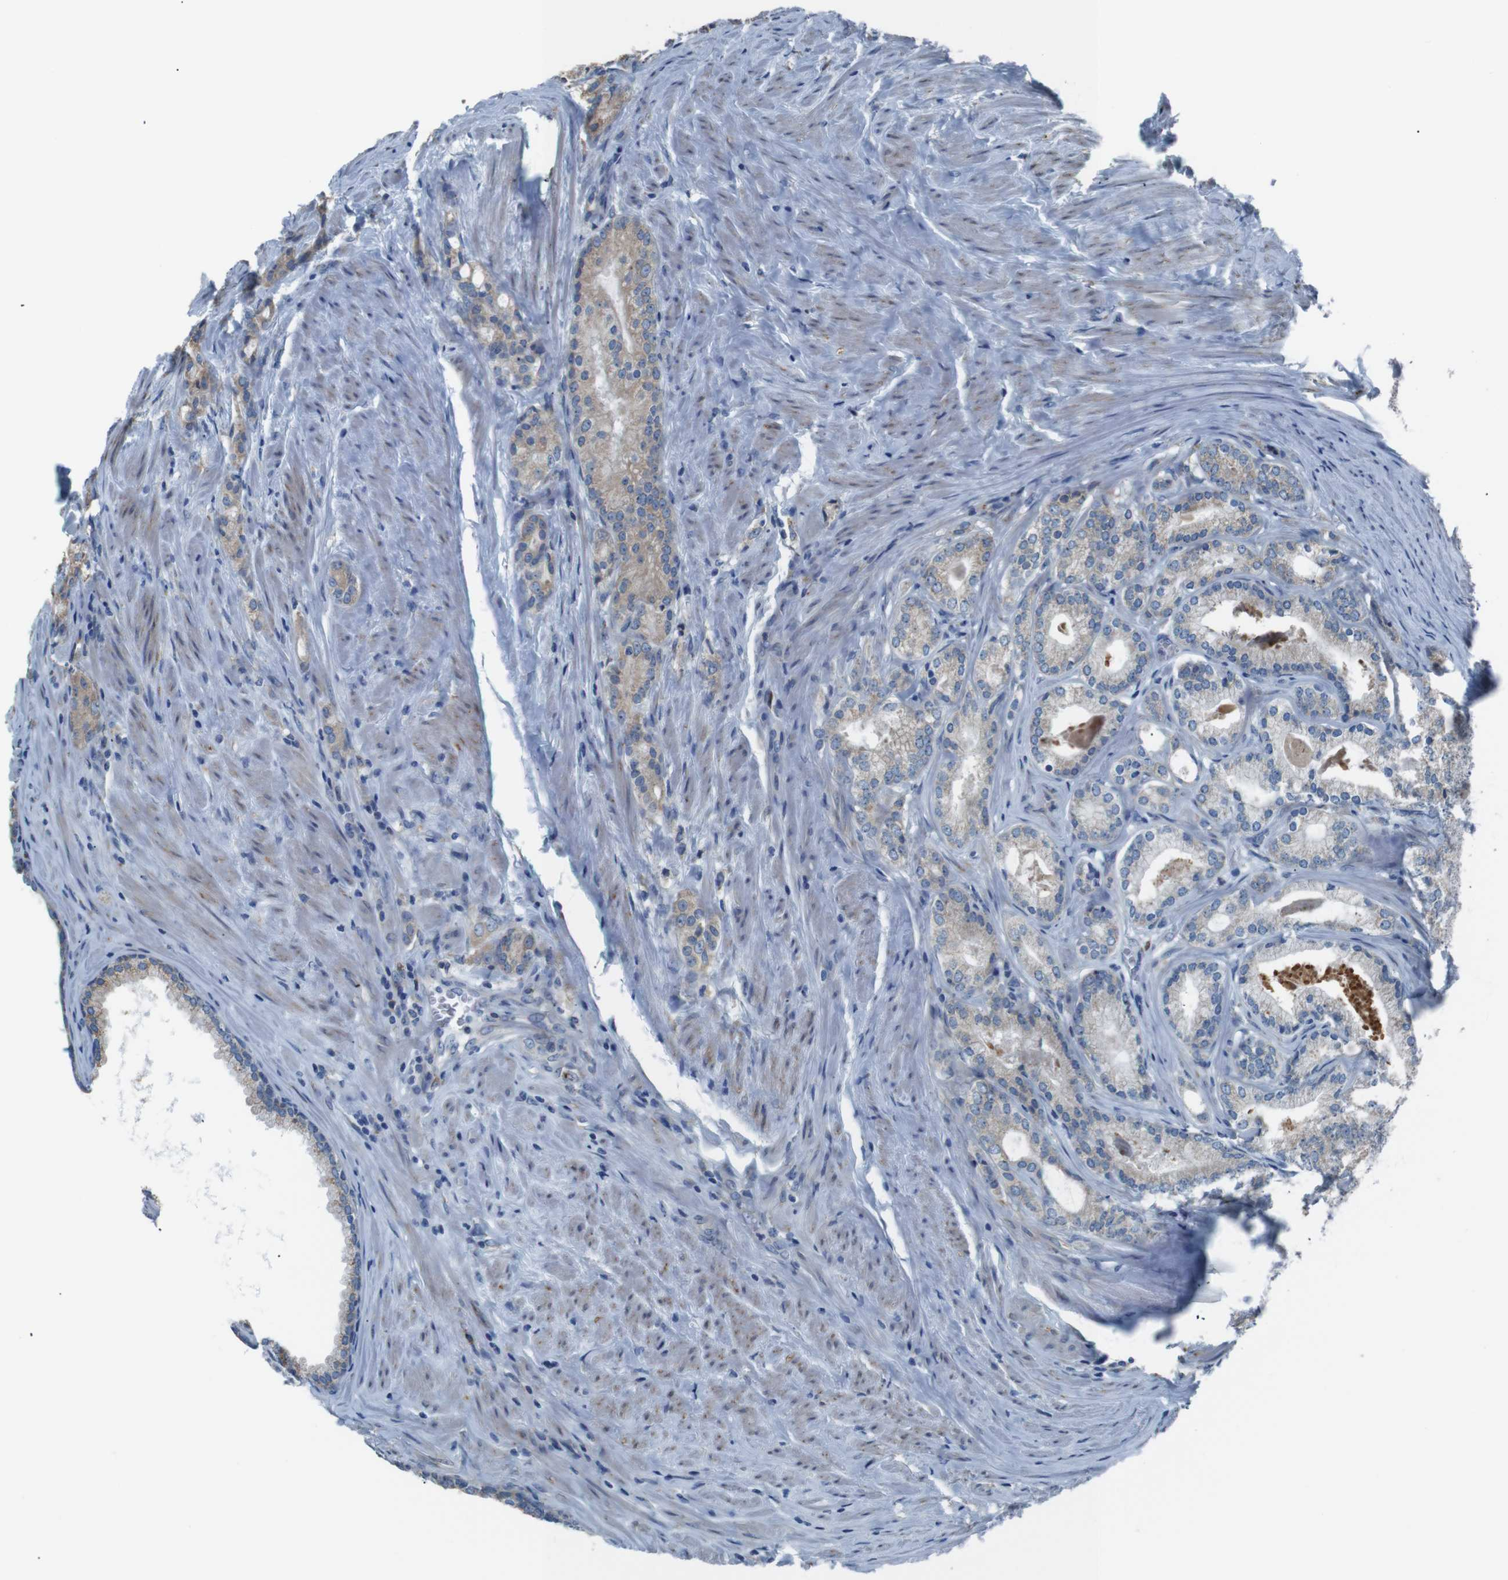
{"staining": {"intensity": "weak", "quantity": "25%-75%", "location": "cytoplasmic/membranous"}, "tissue": "prostate cancer", "cell_type": "Tumor cells", "image_type": "cancer", "snomed": [{"axis": "morphology", "description": "Adenocarcinoma, Low grade"}, {"axis": "topography", "description": "Prostate"}], "caption": "A brown stain highlights weak cytoplasmic/membranous staining of a protein in human adenocarcinoma (low-grade) (prostate) tumor cells.", "gene": "SIGMAR1", "patient": {"sex": "male", "age": 71}}